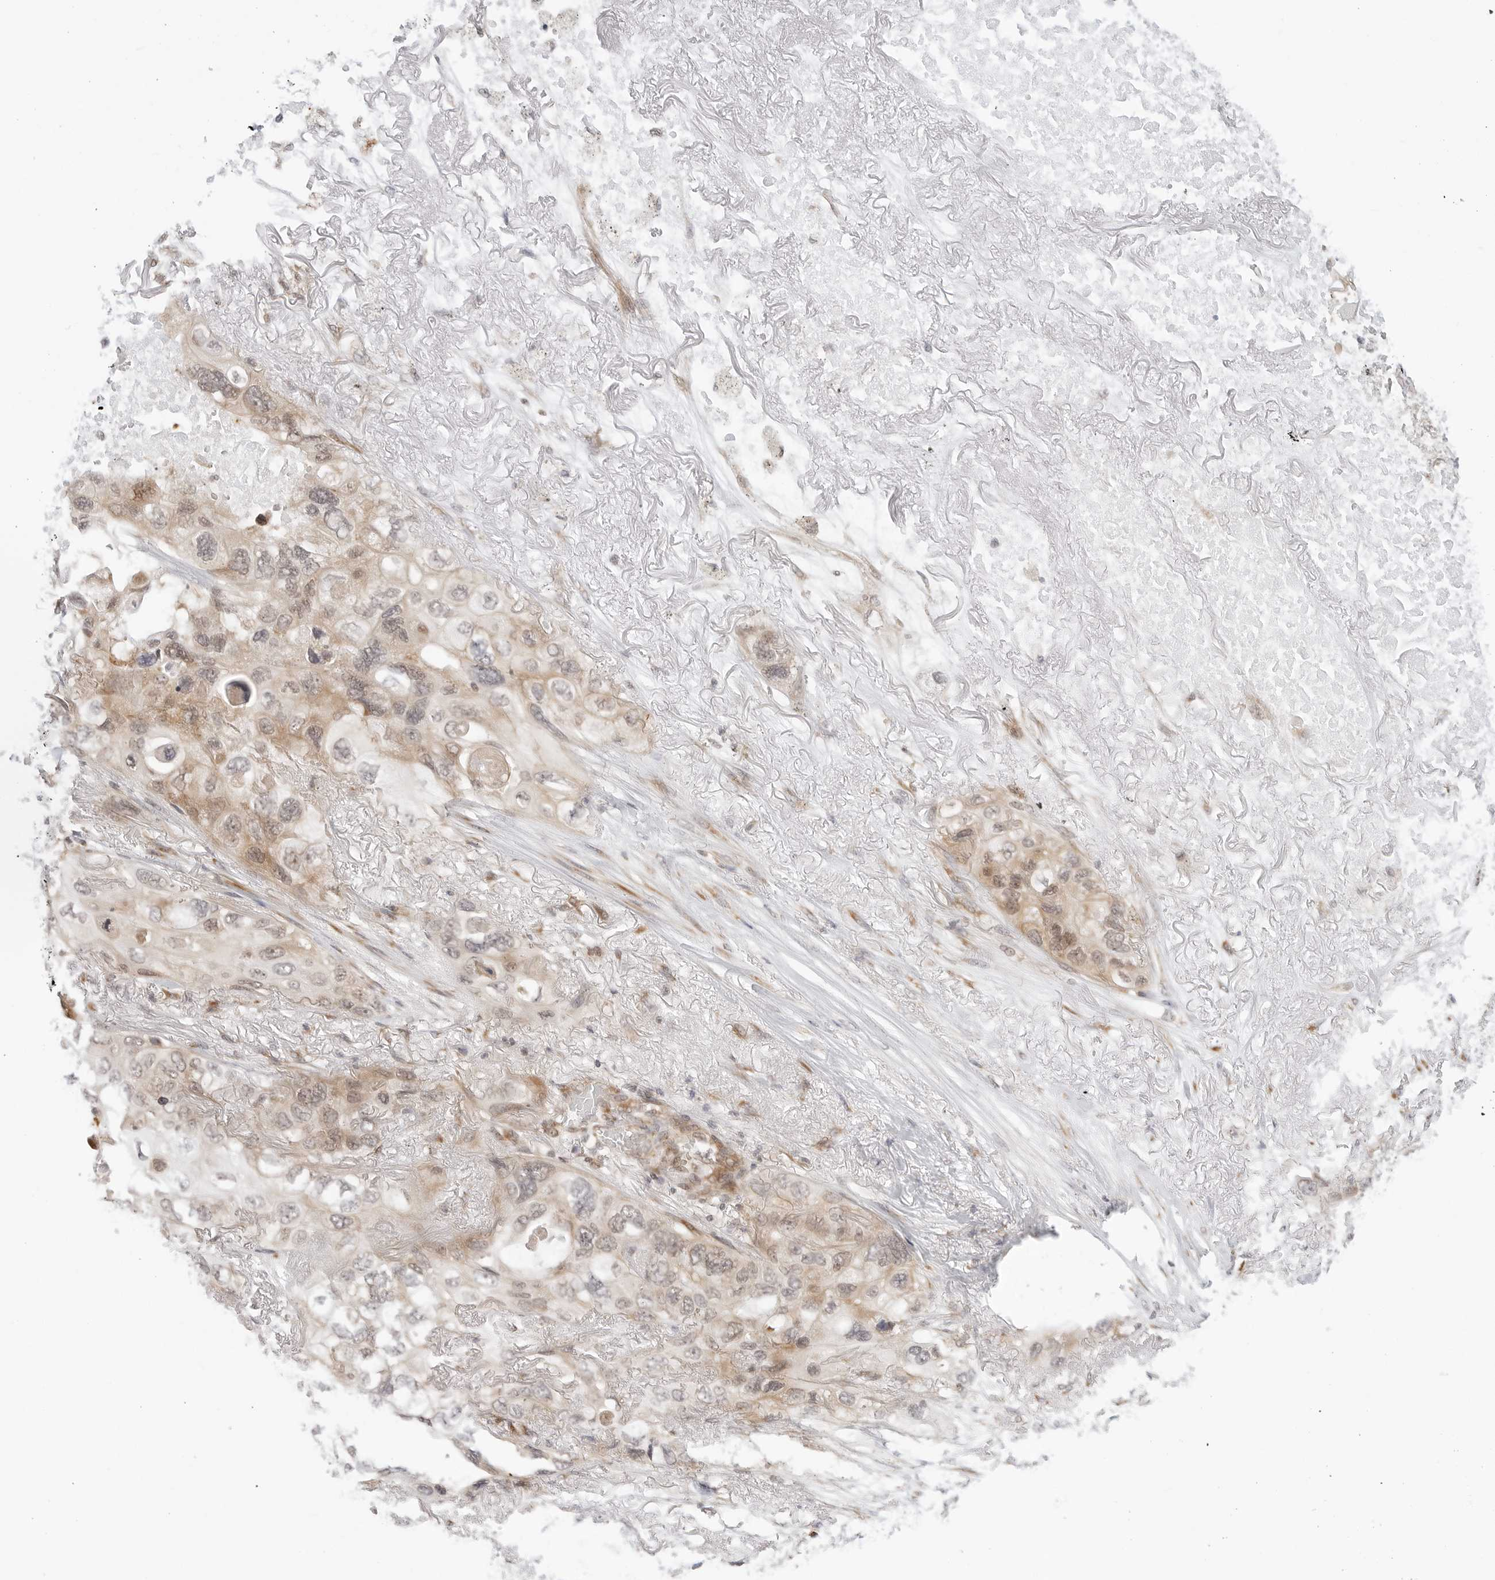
{"staining": {"intensity": "weak", "quantity": ">75%", "location": "cytoplasmic/membranous"}, "tissue": "lung cancer", "cell_type": "Tumor cells", "image_type": "cancer", "snomed": [{"axis": "morphology", "description": "Squamous cell carcinoma, NOS"}, {"axis": "topography", "description": "Lung"}], "caption": "Squamous cell carcinoma (lung) stained with a brown dye displays weak cytoplasmic/membranous positive expression in about >75% of tumor cells.", "gene": "POLR3GL", "patient": {"sex": "female", "age": 73}}